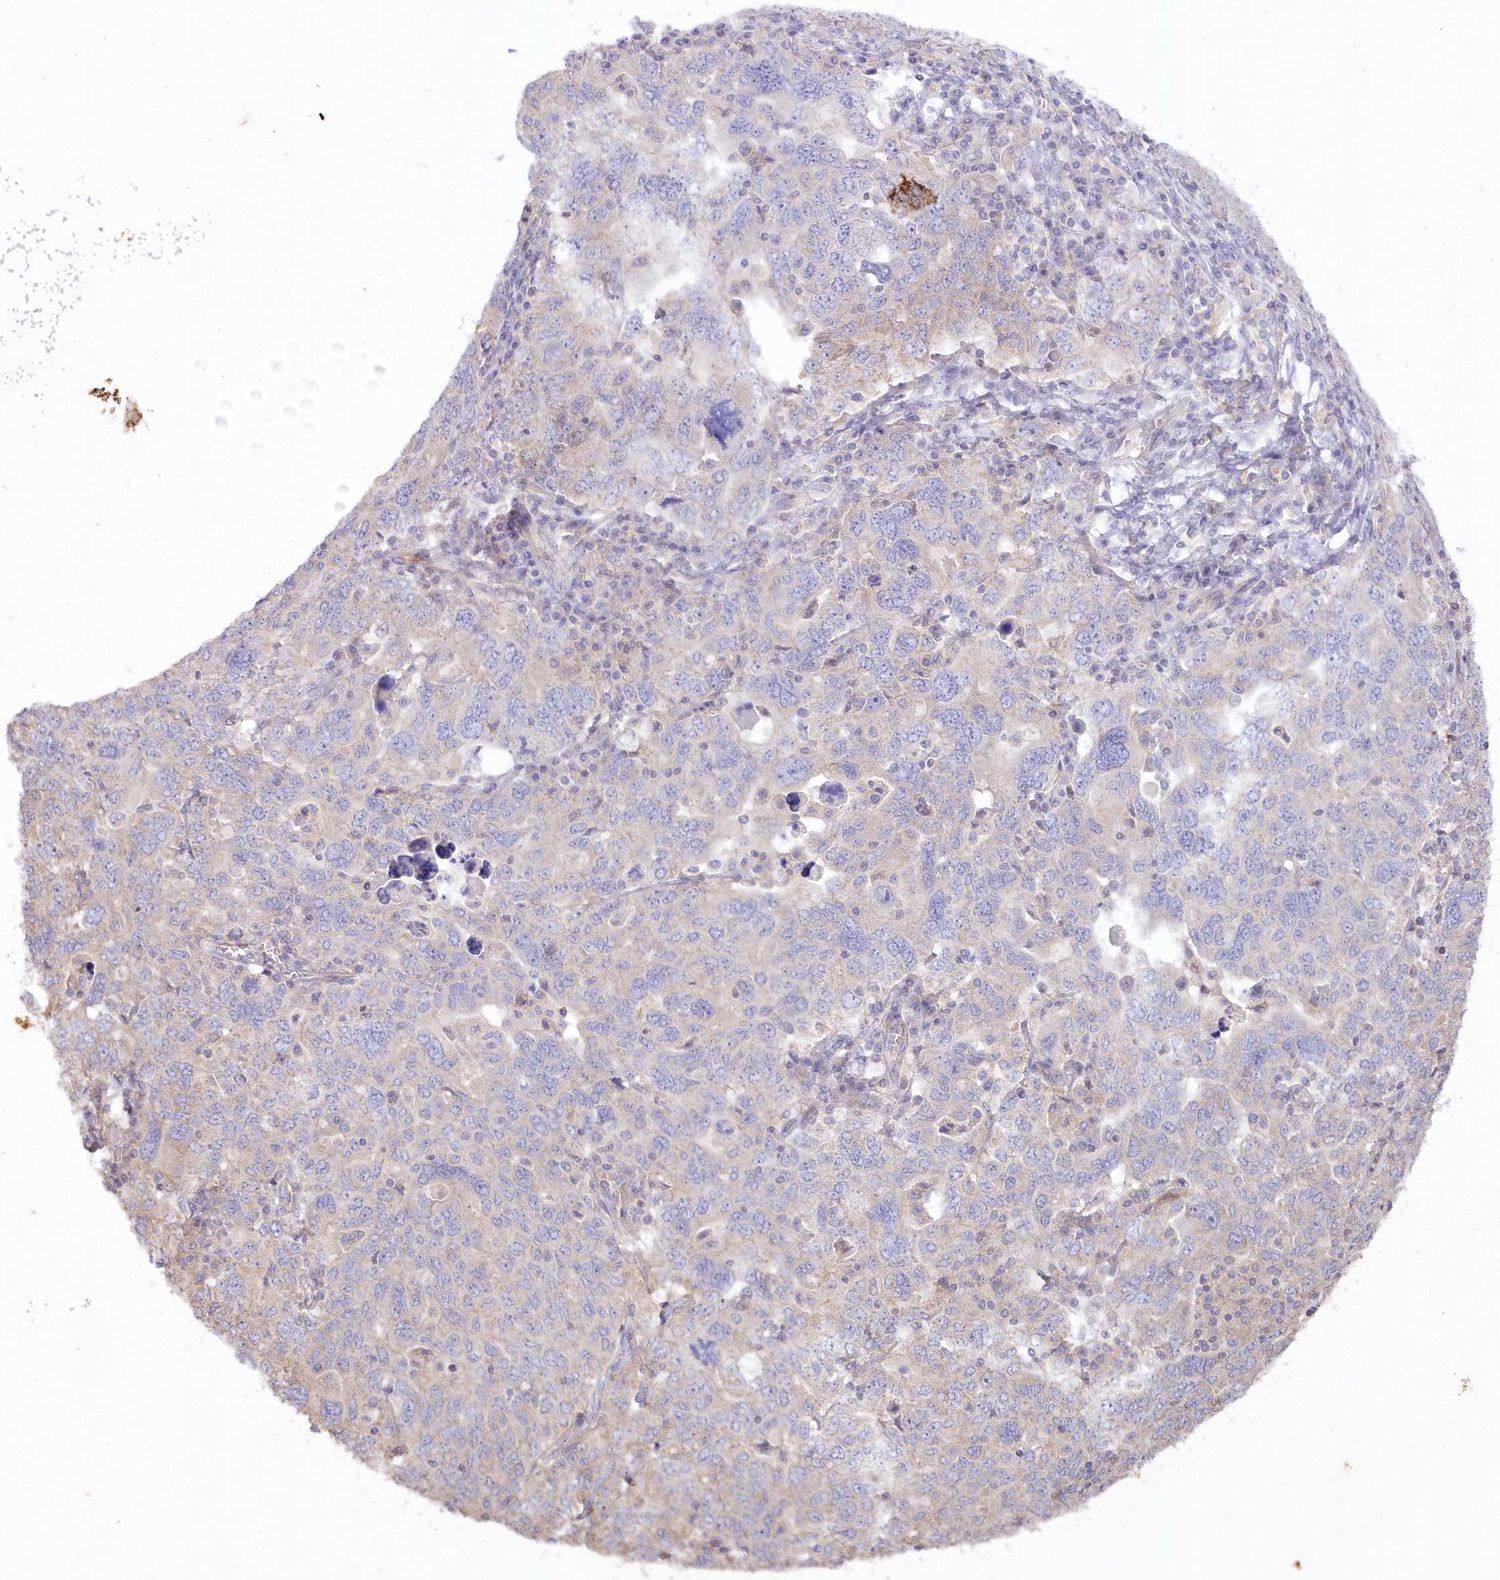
{"staining": {"intensity": "negative", "quantity": "none", "location": "none"}, "tissue": "ovarian cancer", "cell_type": "Tumor cells", "image_type": "cancer", "snomed": [{"axis": "morphology", "description": "Carcinoma, endometroid"}, {"axis": "topography", "description": "Ovary"}], "caption": "This is an immunohistochemistry (IHC) photomicrograph of ovarian cancer. There is no positivity in tumor cells.", "gene": "ITSN2", "patient": {"sex": "female", "age": 62}}